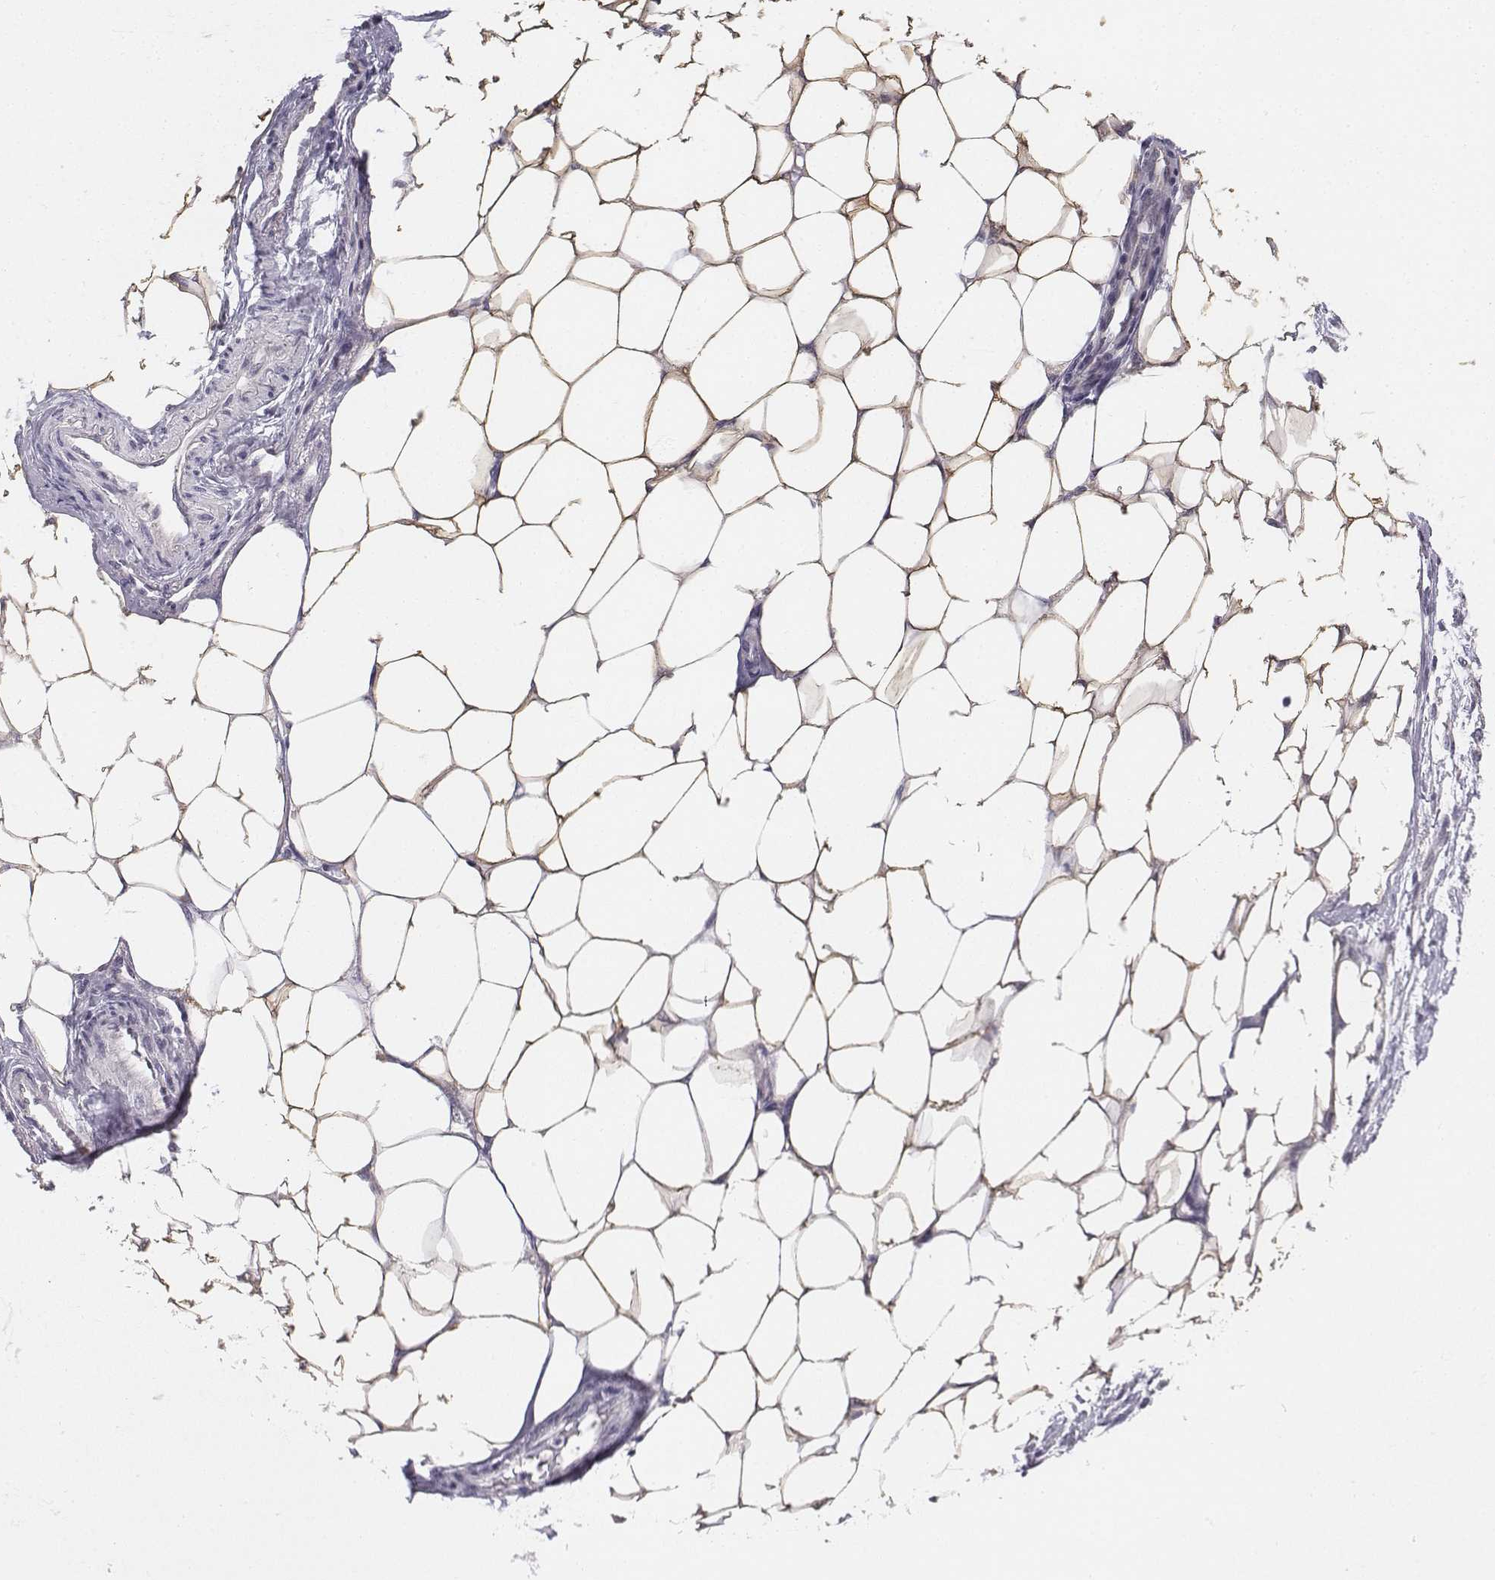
{"staining": {"intensity": "negative", "quantity": "none", "location": "none"}, "tissue": "ovarian cancer", "cell_type": "Tumor cells", "image_type": "cancer", "snomed": [{"axis": "morphology", "description": "Cystadenocarcinoma, serous, NOS"}, {"axis": "topography", "description": "Ovary"}], "caption": "A histopathology image of ovarian serous cystadenocarcinoma stained for a protein displays no brown staining in tumor cells.", "gene": "PENK", "patient": {"sex": "female", "age": 69}}